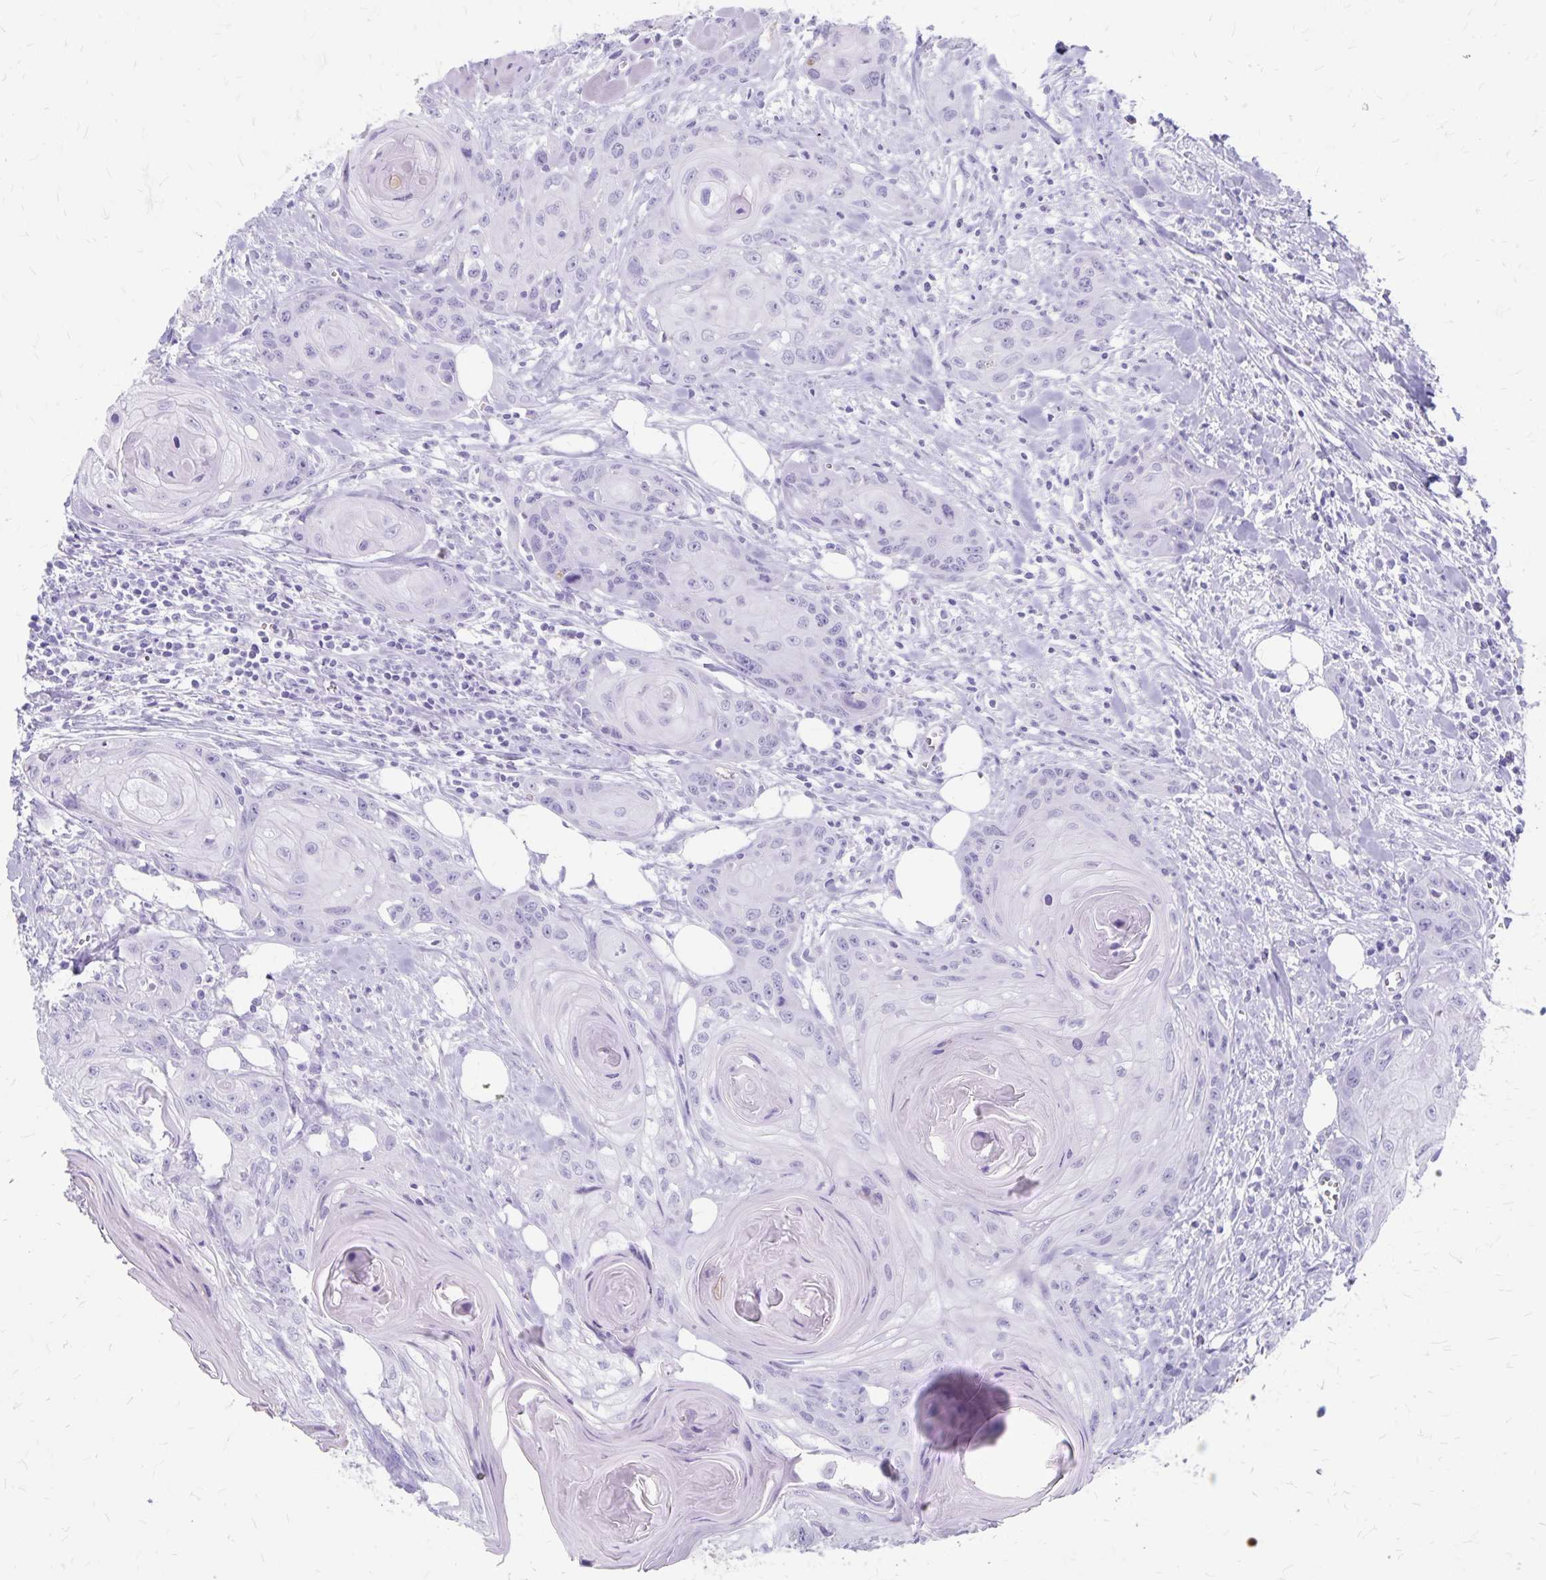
{"staining": {"intensity": "negative", "quantity": "none", "location": "none"}, "tissue": "head and neck cancer", "cell_type": "Tumor cells", "image_type": "cancer", "snomed": [{"axis": "morphology", "description": "Squamous cell carcinoma, NOS"}, {"axis": "topography", "description": "Oral tissue"}, {"axis": "topography", "description": "Head-Neck"}], "caption": "An immunohistochemistry micrograph of squamous cell carcinoma (head and neck) is shown. There is no staining in tumor cells of squamous cell carcinoma (head and neck).", "gene": "GPBAR1", "patient": {"sex": "male", "age": 58}}